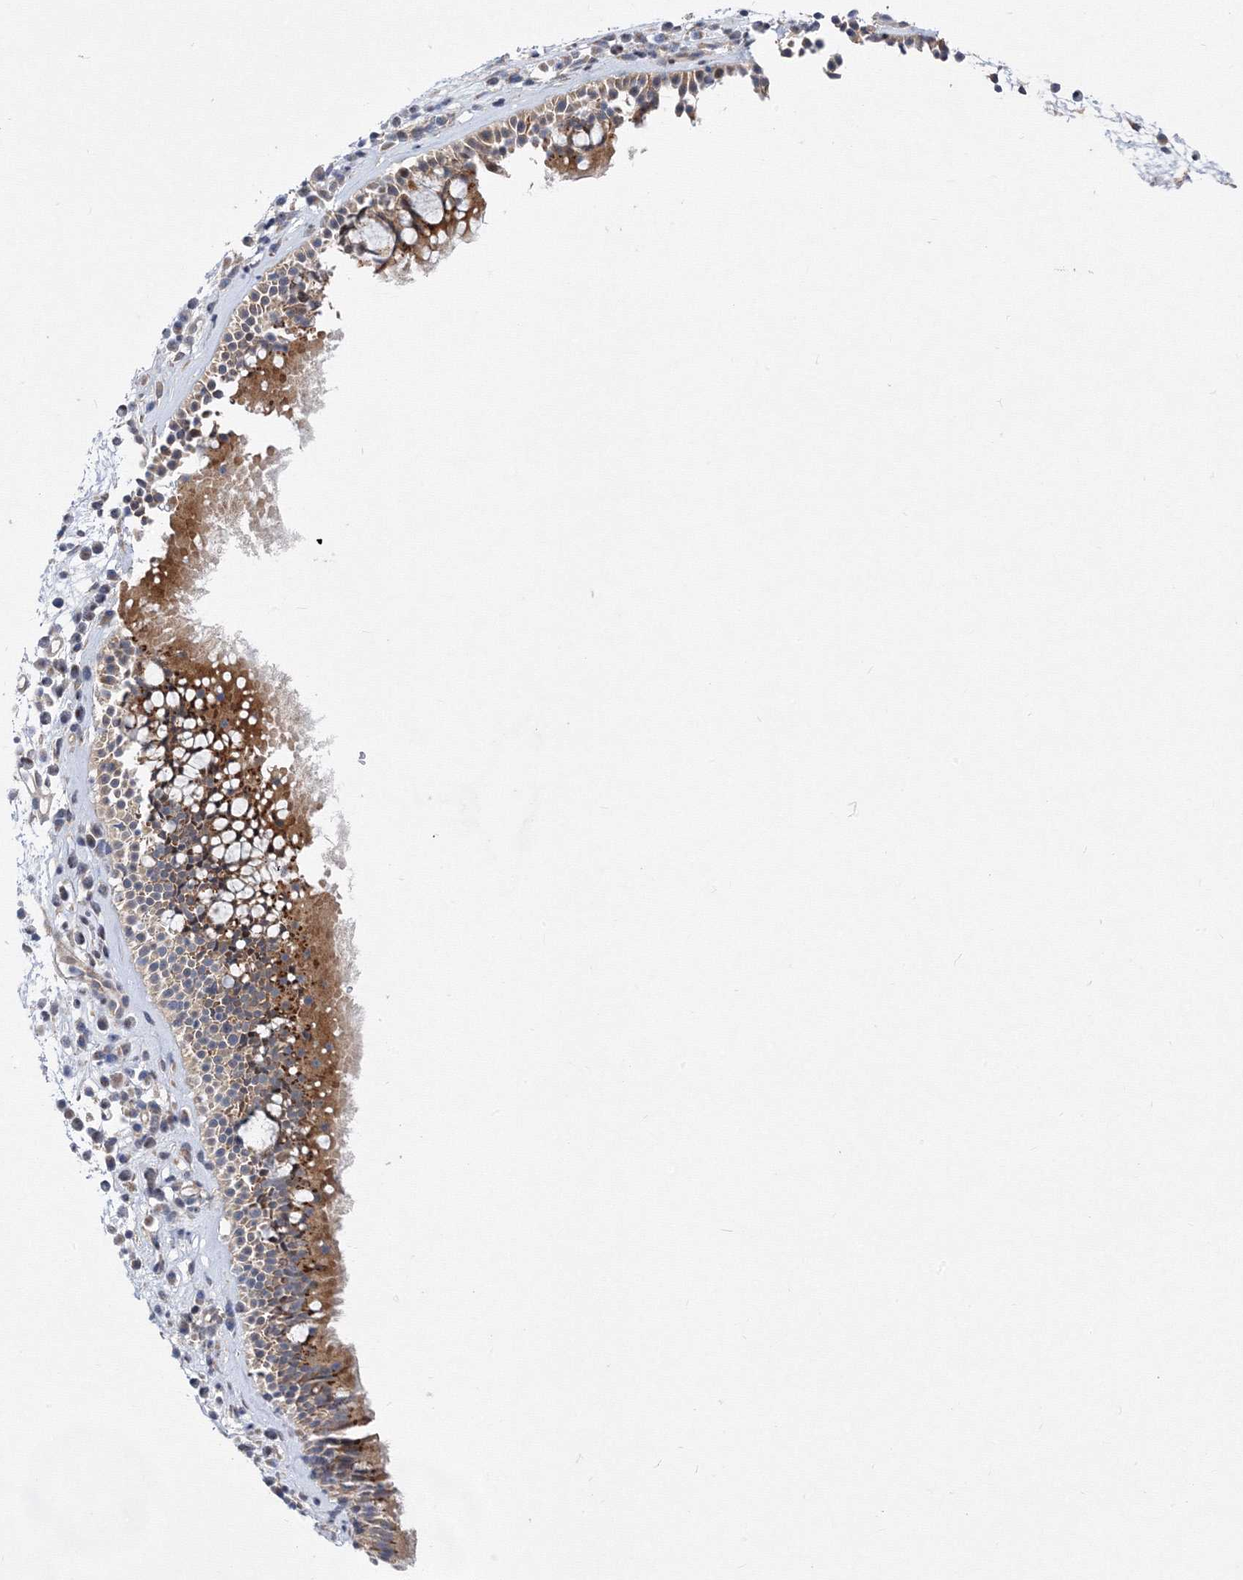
{"staining": {"intensity": "moderate", "quantity": ">75%", "location": "cytoplasmic/membranous"}, "tissue": "nasopharynx", "cell_type": "Respiratory epithelial cells", "image_type": "normal", "snomed": [{"axis": "morphology", "description": "Normal tissue, NOS"}, {"axis": "morphology", "description": "Inflammation, NOS"}, {"axis": "morphology", "description": "Malignant melanoma, Metastatic site"}, {"axis": "topography", "description": "Nasopharynx"}], "caption": "Nasopharynx stained with DAB immunohistochemistry (IHC) exhibits medium levels of moderate cytoplasmic/membranous staining in about >75% of respiratory epithelial cells.", "gene": "GPN1", "patient": {"sex": "male", "age": 70}}